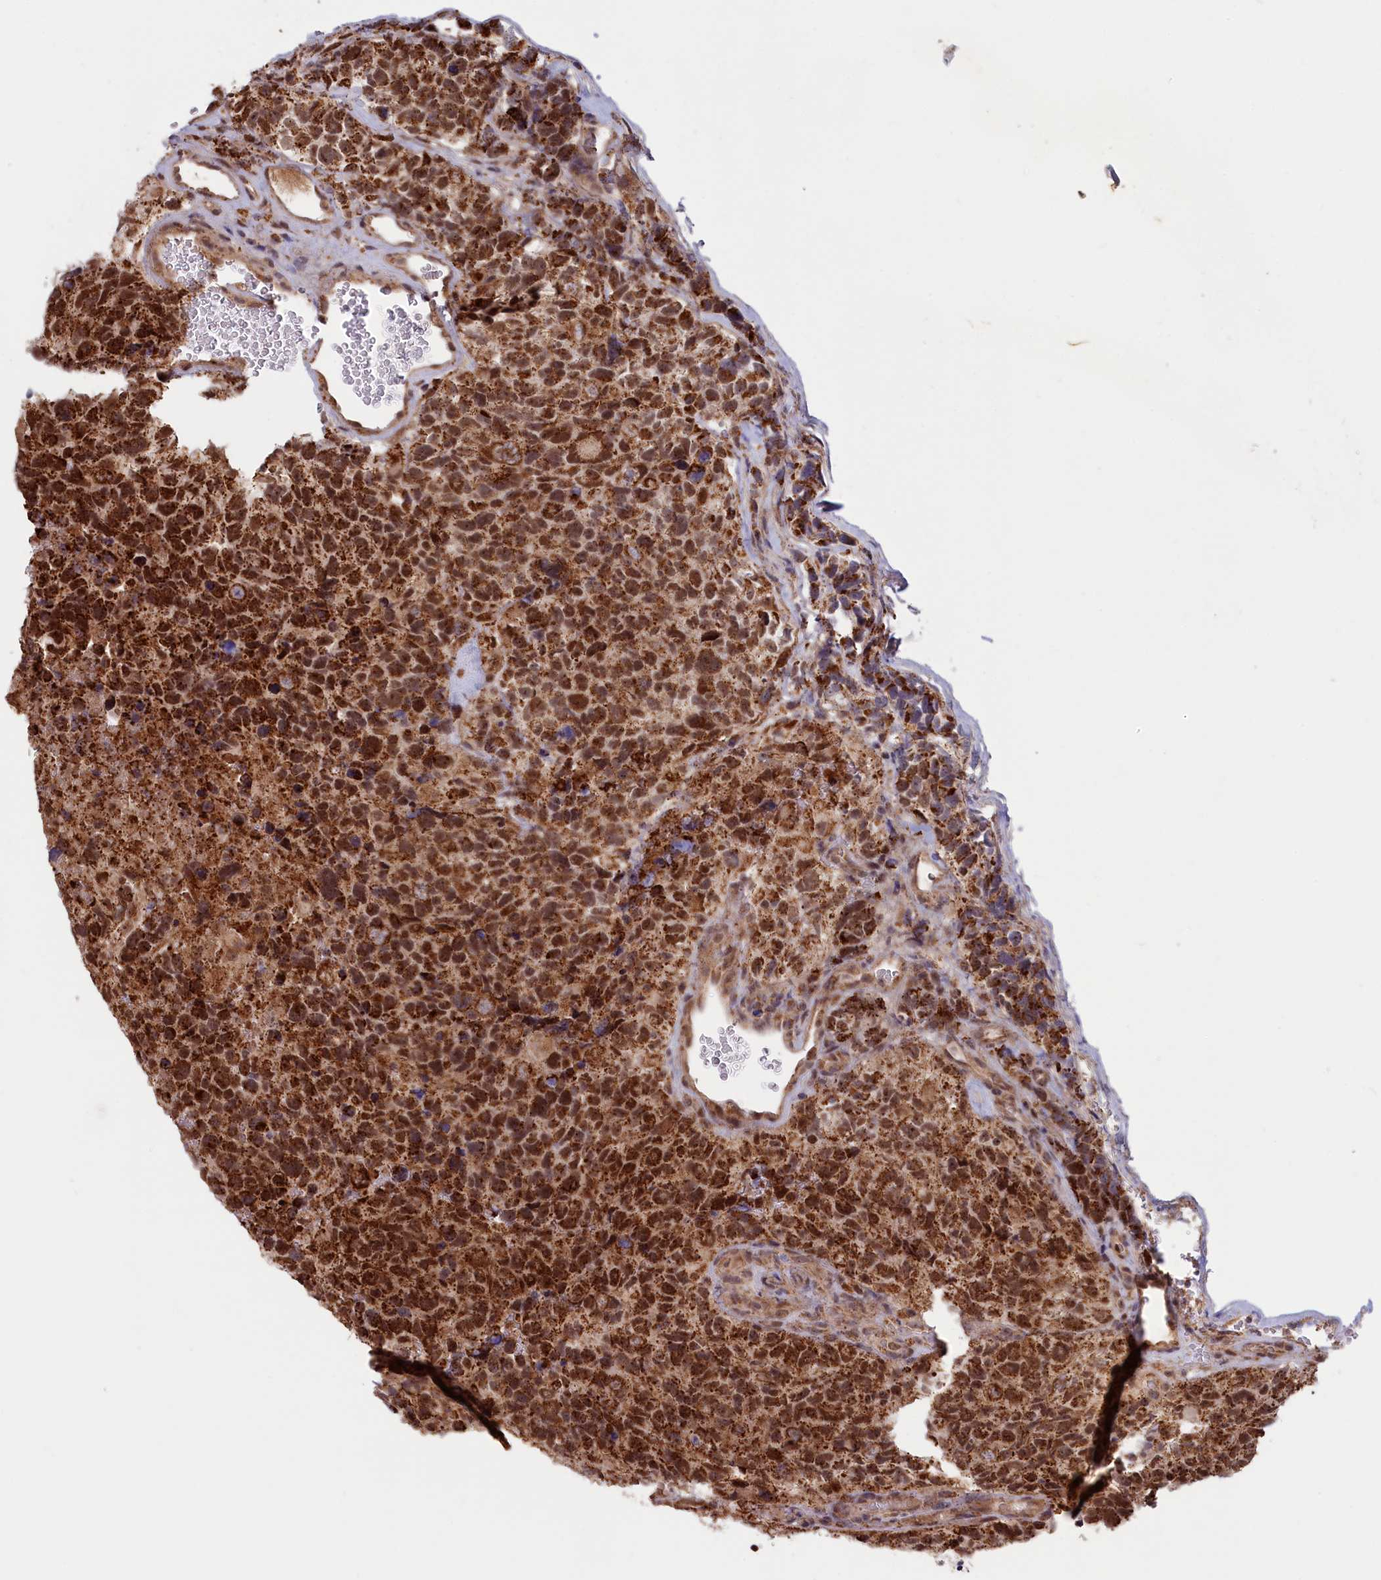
{"staining": {"intensity": "strong", "quantity": ">75%", "location": "cytoplasmic/membranous"}, "tissue": "glioma", "cell_type": "Tumor cells", "image_type": "cancer", "snomed": [{"axis": "morphology", "description": "Glioma, malignant, High grade"}, {"axis": "topography", "description": "Brain"}], "caption": "A photomicrograph of human high-grade glioma (malignant) stained for a protein exhibits strong cytoplasmic/membranous brown staining in tumor cells.", "gene": "DUS3L", "patient": {"sex": "male", "age": 69}}